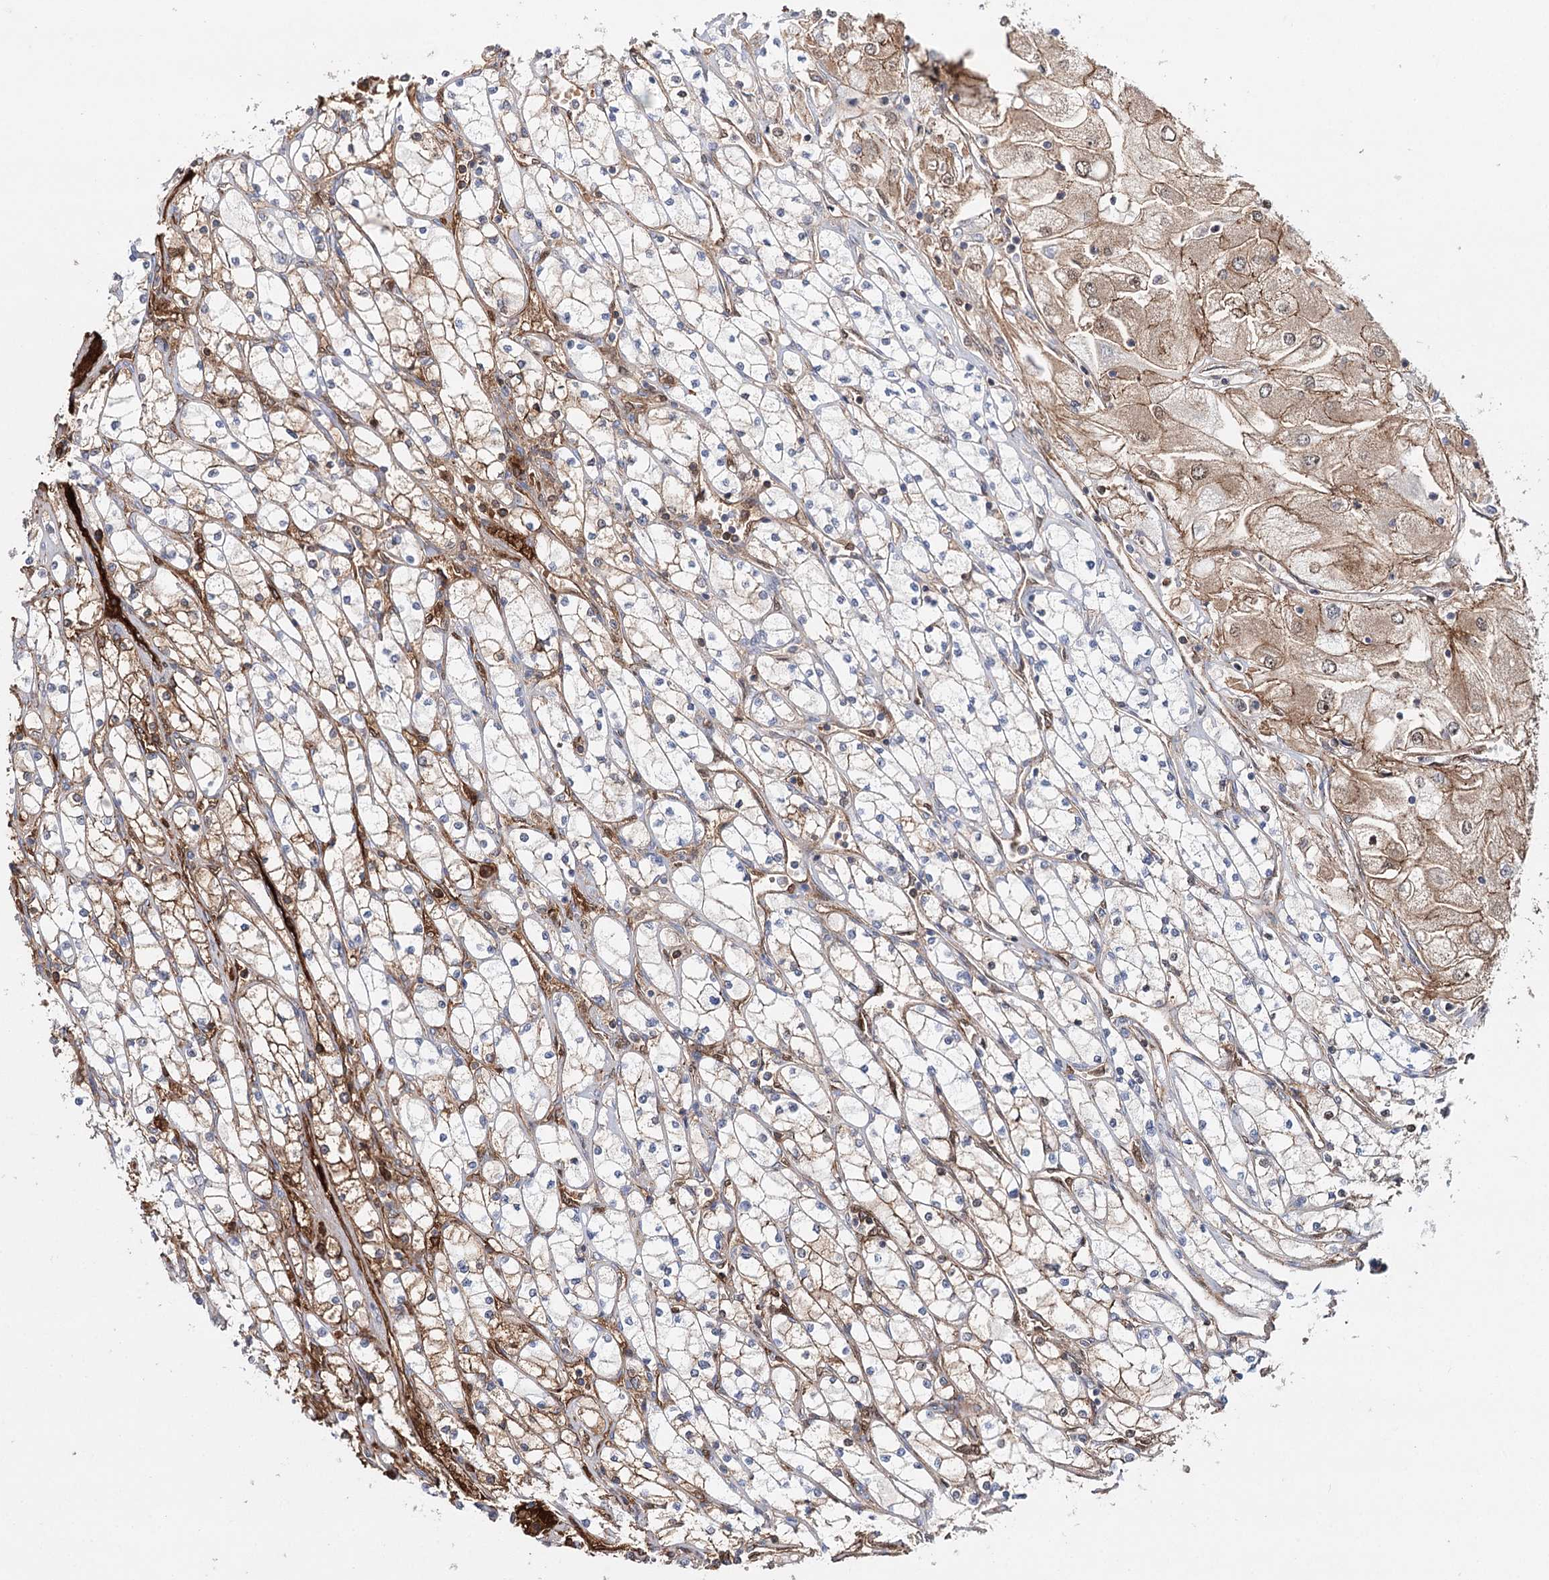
{"staining": {"intensity": "moderate", "quantity": "<25%", "location": "cytoplasmic/membranous"}, "tissue": "renal cancer", "cell_type": "Tumor cells", "image_type": "cancer", "snomed": [{"axis": "morphology", "description": "Adenocarcinoma, NOS"}, {"axis": "topography", "description": "Kidney"}], "caption": "IHC (DAB (3,3'-diaminobenzidine)) staining of renal adenocarcinoma displays moderate cytoplasmic/membranous protein expression in about <25% of tumor cells.", "gene": "PKP4", "patient": {"sex": "male", "age": 80}}